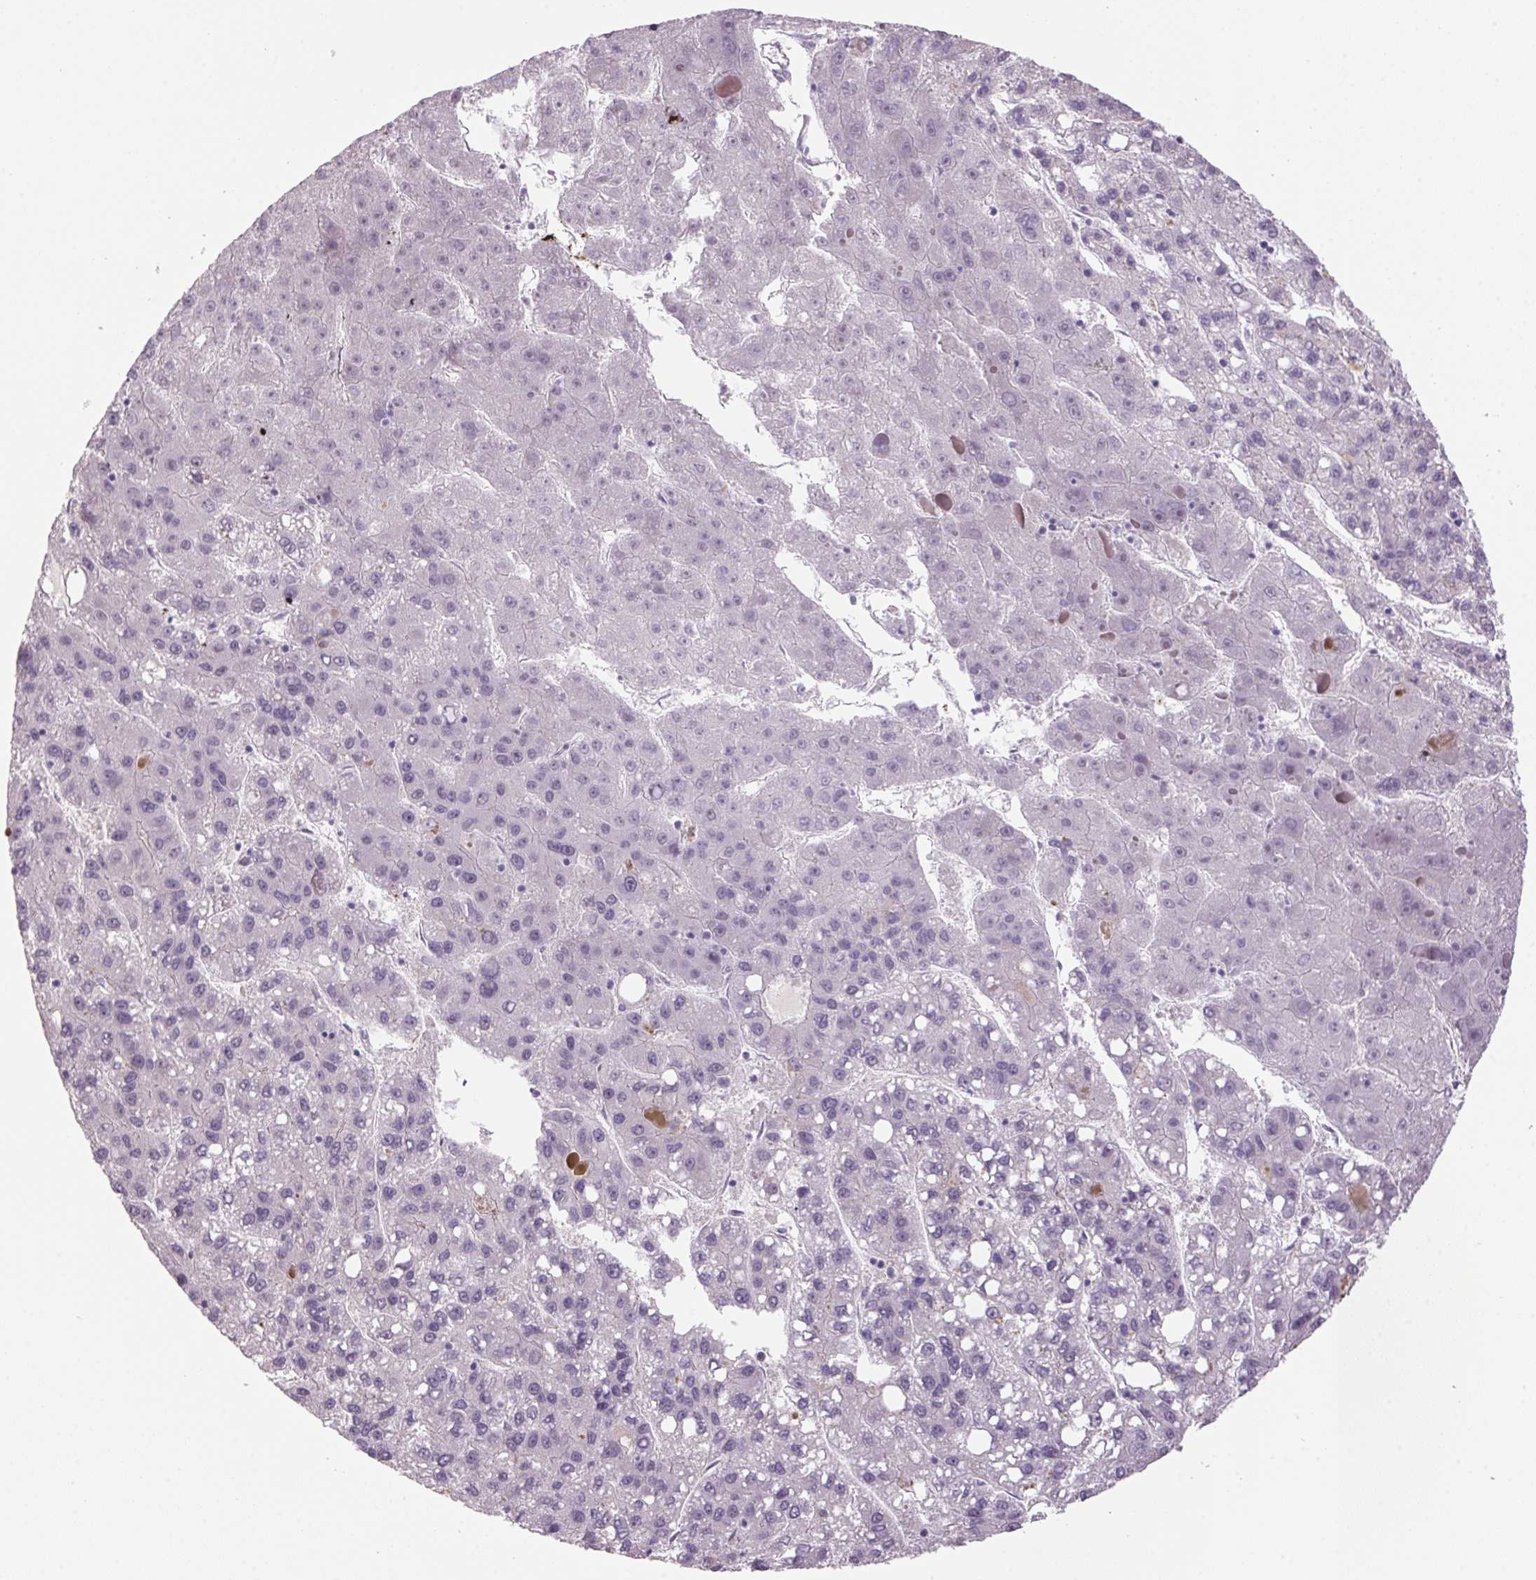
{"staining": {"intensity": "negative", "quantity": "none", "location": "none"}, "tissue": "liver cancer", "cell_type": "Tumor cells", "image_type": "cancer", "snomed": [{"axis": "morphology", "description": "Carcinoma, Hepatocellular, NOS"}, {"axis": "topography", "description": "Liver"}], "caption": "Tumor cells are negative for brown protein staining in liver hepatocellular carcinoma. (IHC, brightfield microscopy, high magnification).", "gene": "VWA3B", "patient": {"sex": "female", "age": 82}}